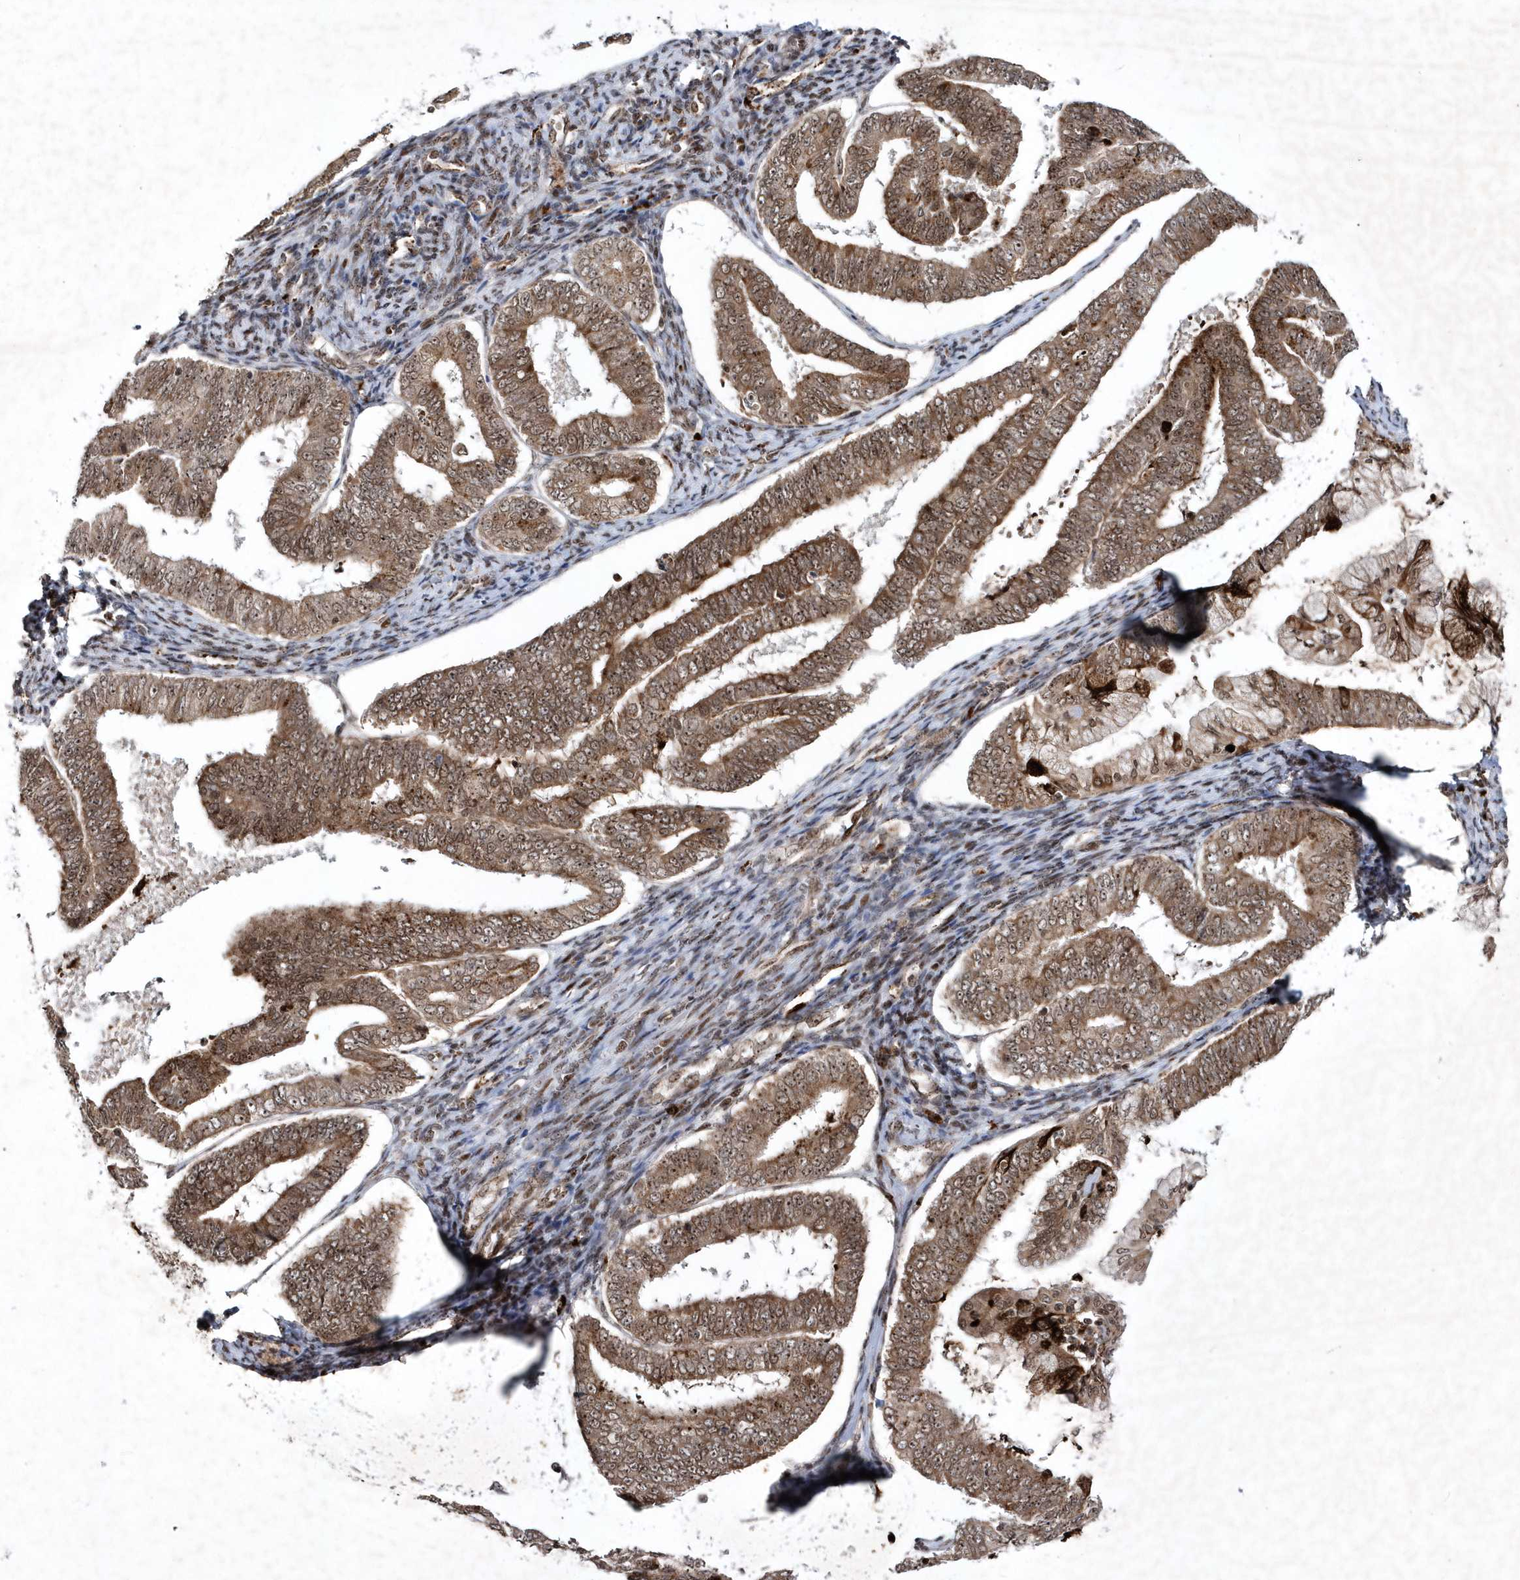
{"staining": {"intensity": "moderate", "quantity": ">75%", "location": "cytoplasmic/membranous,nuclear"}, "tissue": "endometrial cancer", "cell_type": "Tumor cells", "image_type": "cancer", "snomed": [{"axis": "morphology", "description": "Adenocarcinoma, NOS"}, {"axis": "topography", "description": "Endometrium"}], "caption": "This image displays IHC staining of human endometrial cancer, with medium moderate cytoplasmic/membranous and nuclear expression in approximately >75% of tumor cells.", "gene": "SOWAHB", "patient": {"sex": "female", "age": 63}}